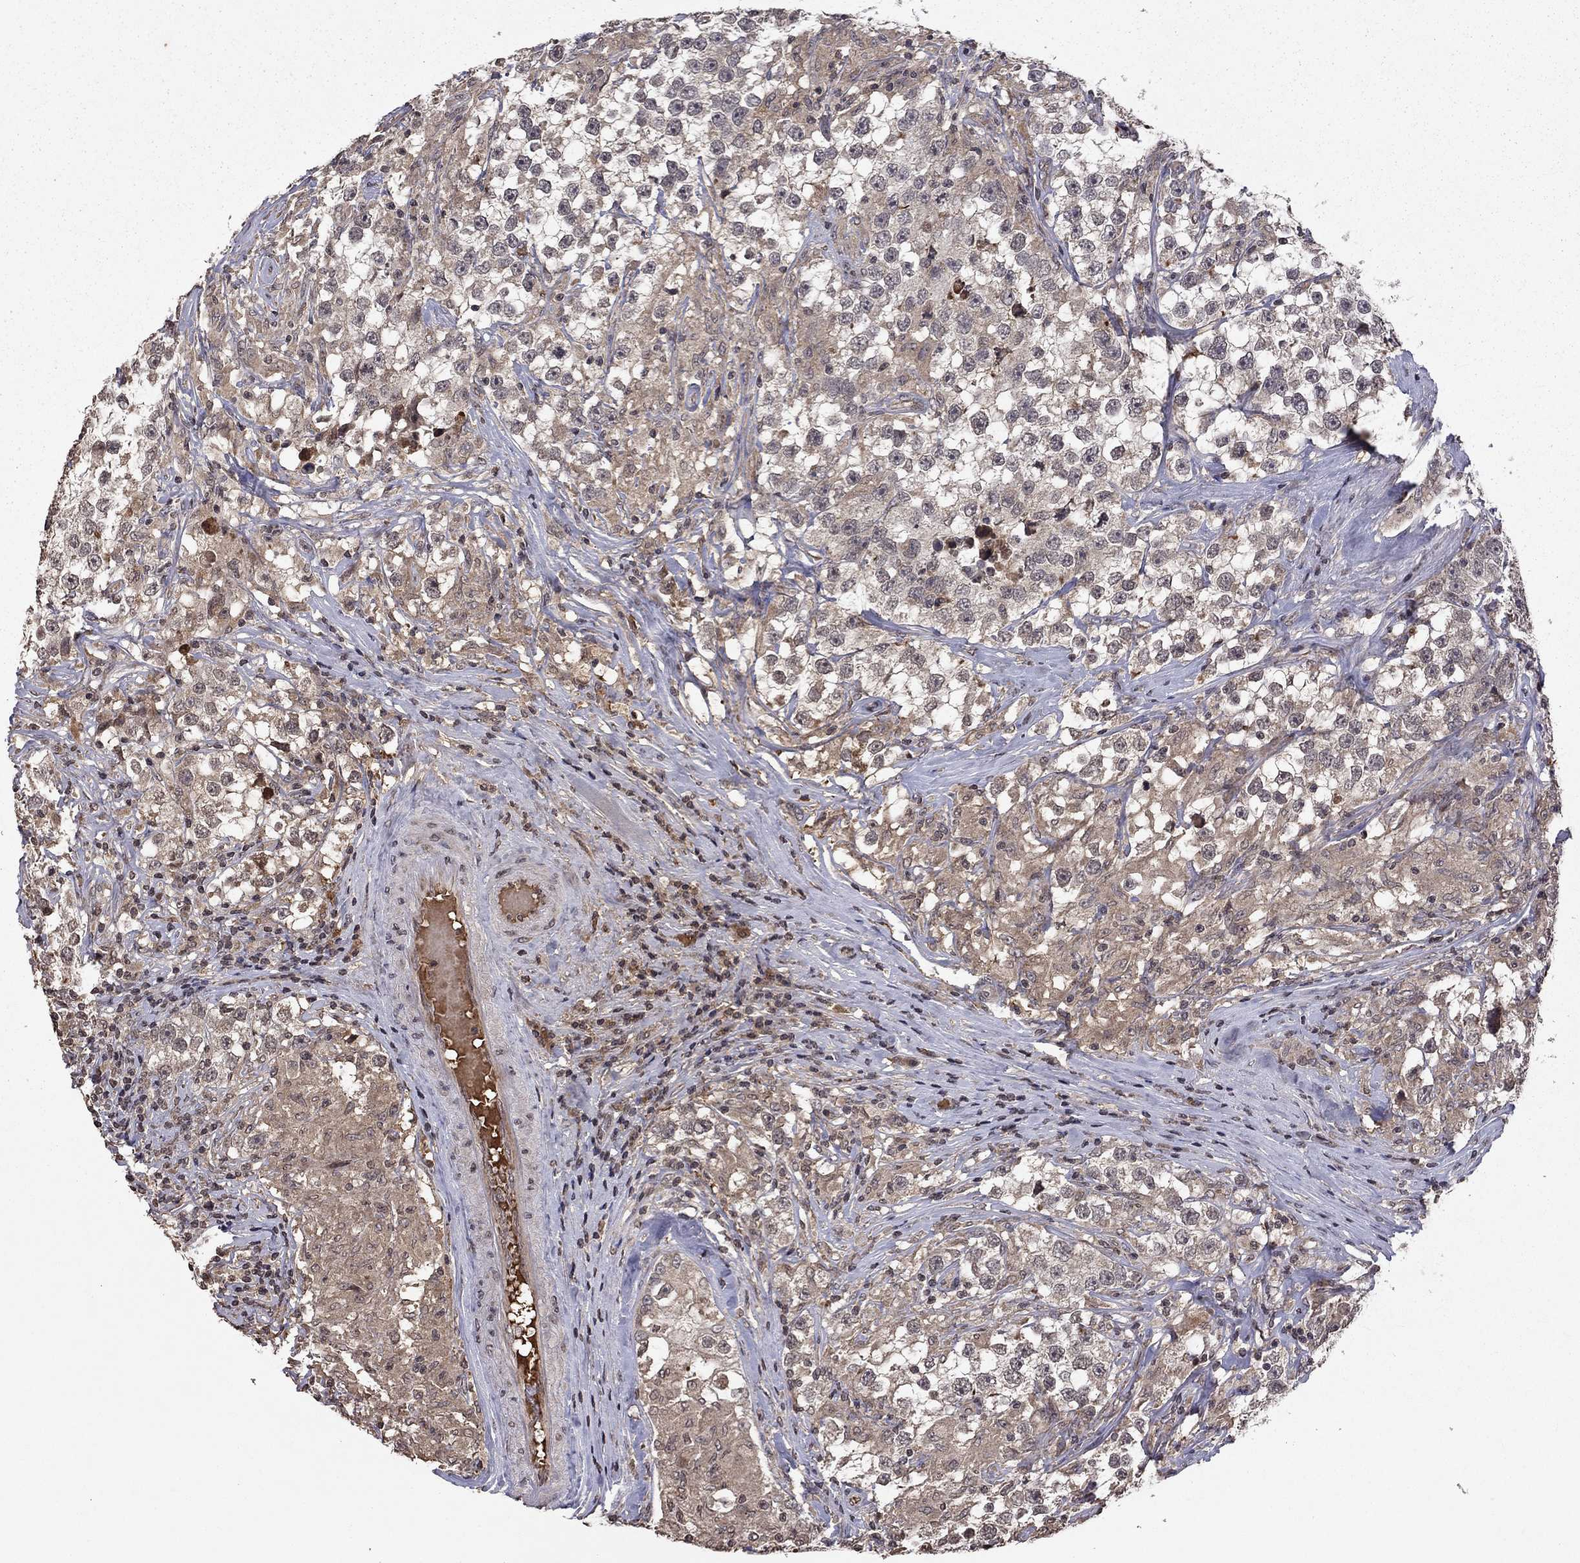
{"staining": {"intensity": "negative", "quantity": "none", "location": "none"}, "tissue": "testis cancer", "cell_type": "Tumor cells", "image_type": "cancer", "snomed": [{"axis": "morphology", "description": "Seminoma, NOS"}, {"axis": "topography", "description": "Testis"}], "caption": "A histopathology image of seminoma (testis) stained for a protein demonstrates no brown staining in tumor cells.", "gene": "NLGN1", "patient": {"sex": "male", "age": 46}}